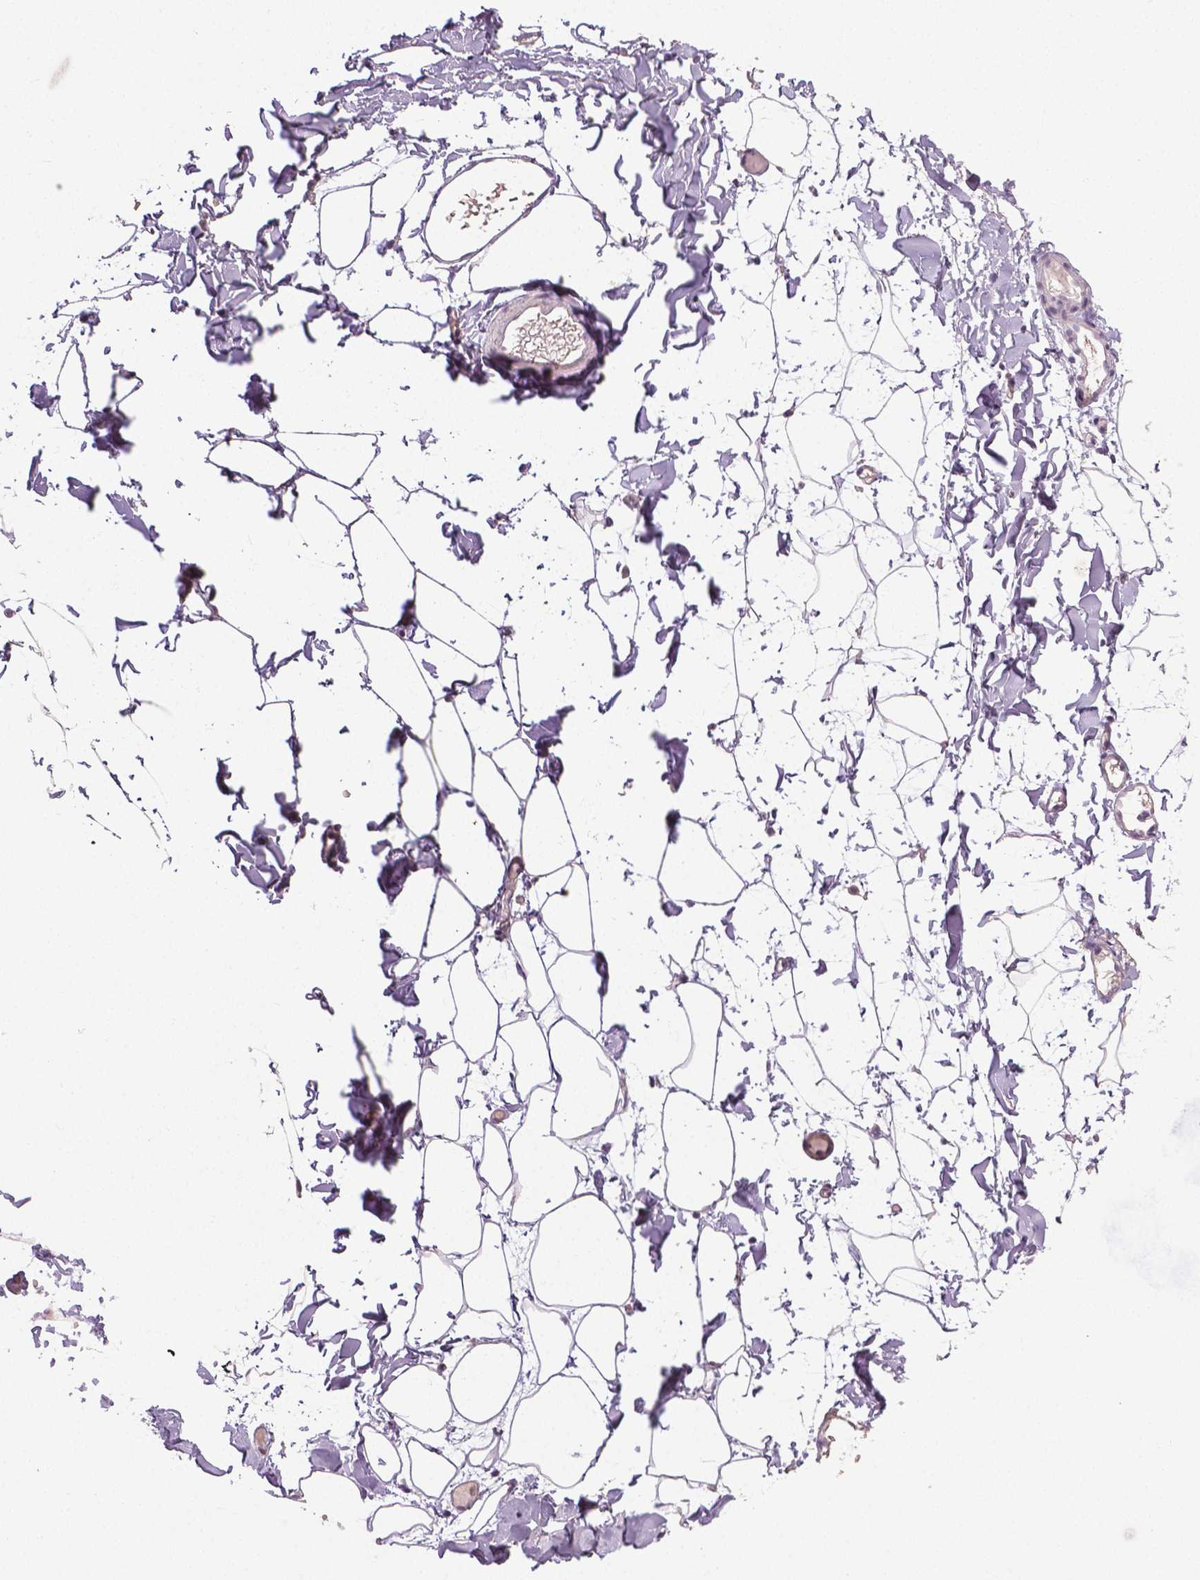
{"staining": {"intensity": "negative", "quantity": "none", "location": "none"}, "tissue": "adipose tissue", "cell_type": "Adipocytes", "image_type": "normal", "snomed": [{"axis": "morphology", "description": "Normal tissue, NOS"}, {"axis": "topography", "description": "Gallbladder"}, {"axis": "topography", "description": "Peripheral nerve tissue"}], "caption": "DAB (3,3'-diaminobenzidine) immunohistochemical staining of normal adipose tissue shows no significant positivity in adipocytes. (DAB immunohistochemistry with hematoxylin counter stain).", "gene": "NECAB1", "patient": {"sex": "female", "age": 45}}